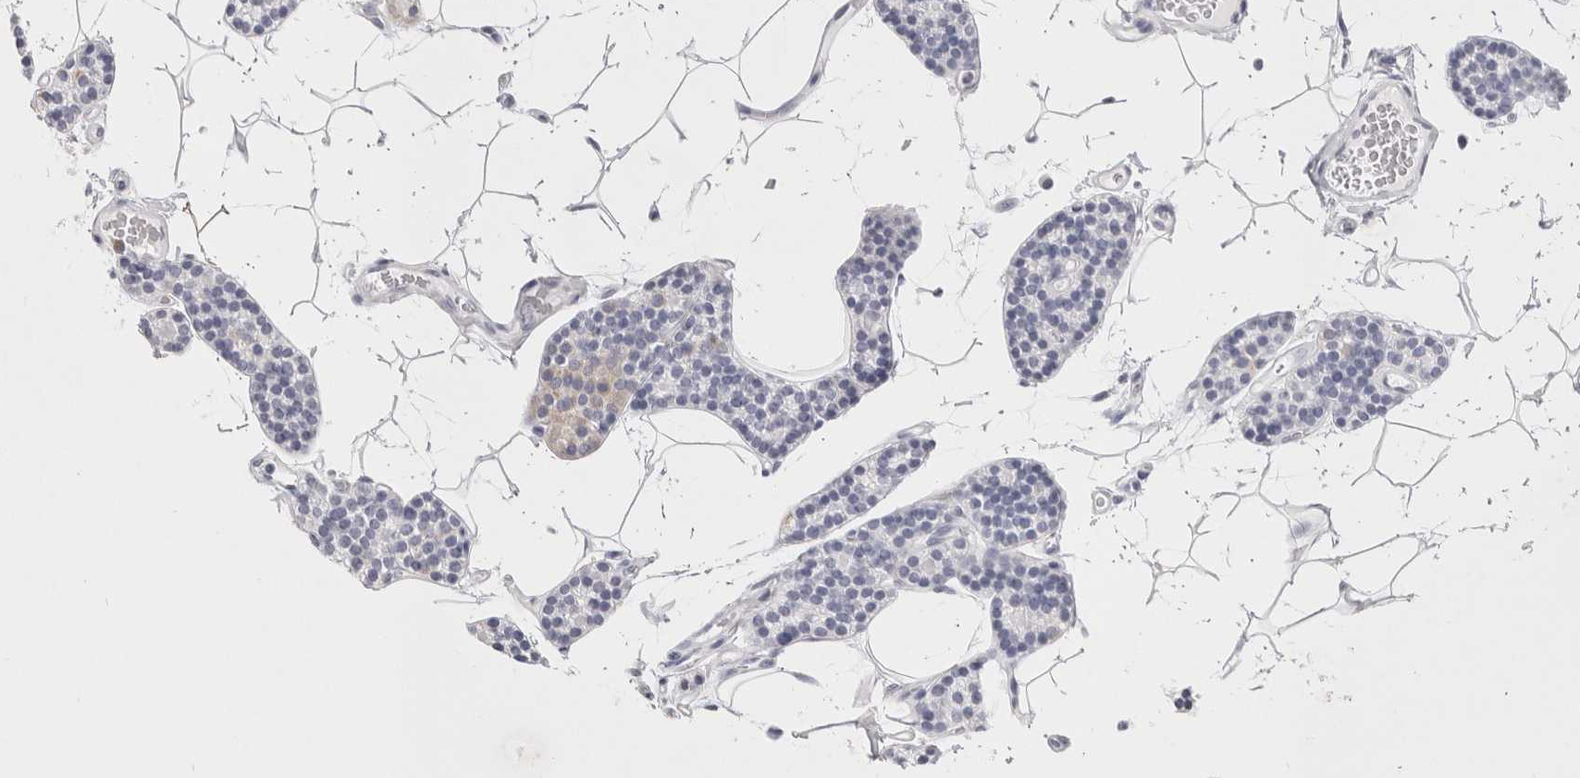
{"staining": {"intensity": "weak", "quantity": "<25%", "location": "cytoplasmic/membranous"}, "tissue": "parathyroid gland", "cell_type": "Glandular cells", "image_type": "normal", "snomed": [{"axis": "morphology", "description": "Normal tissue, NOS"}, {"axis": "topography", "description": "Parathyroid gland"}], "caption": "This is a micrograph of immunohistochemistry staining of unremarkable parathyroid gland, which shows no positivity in glandular cells.", "gene": "GARIN1A", "patient": {"sex": "male", "age": 52}}